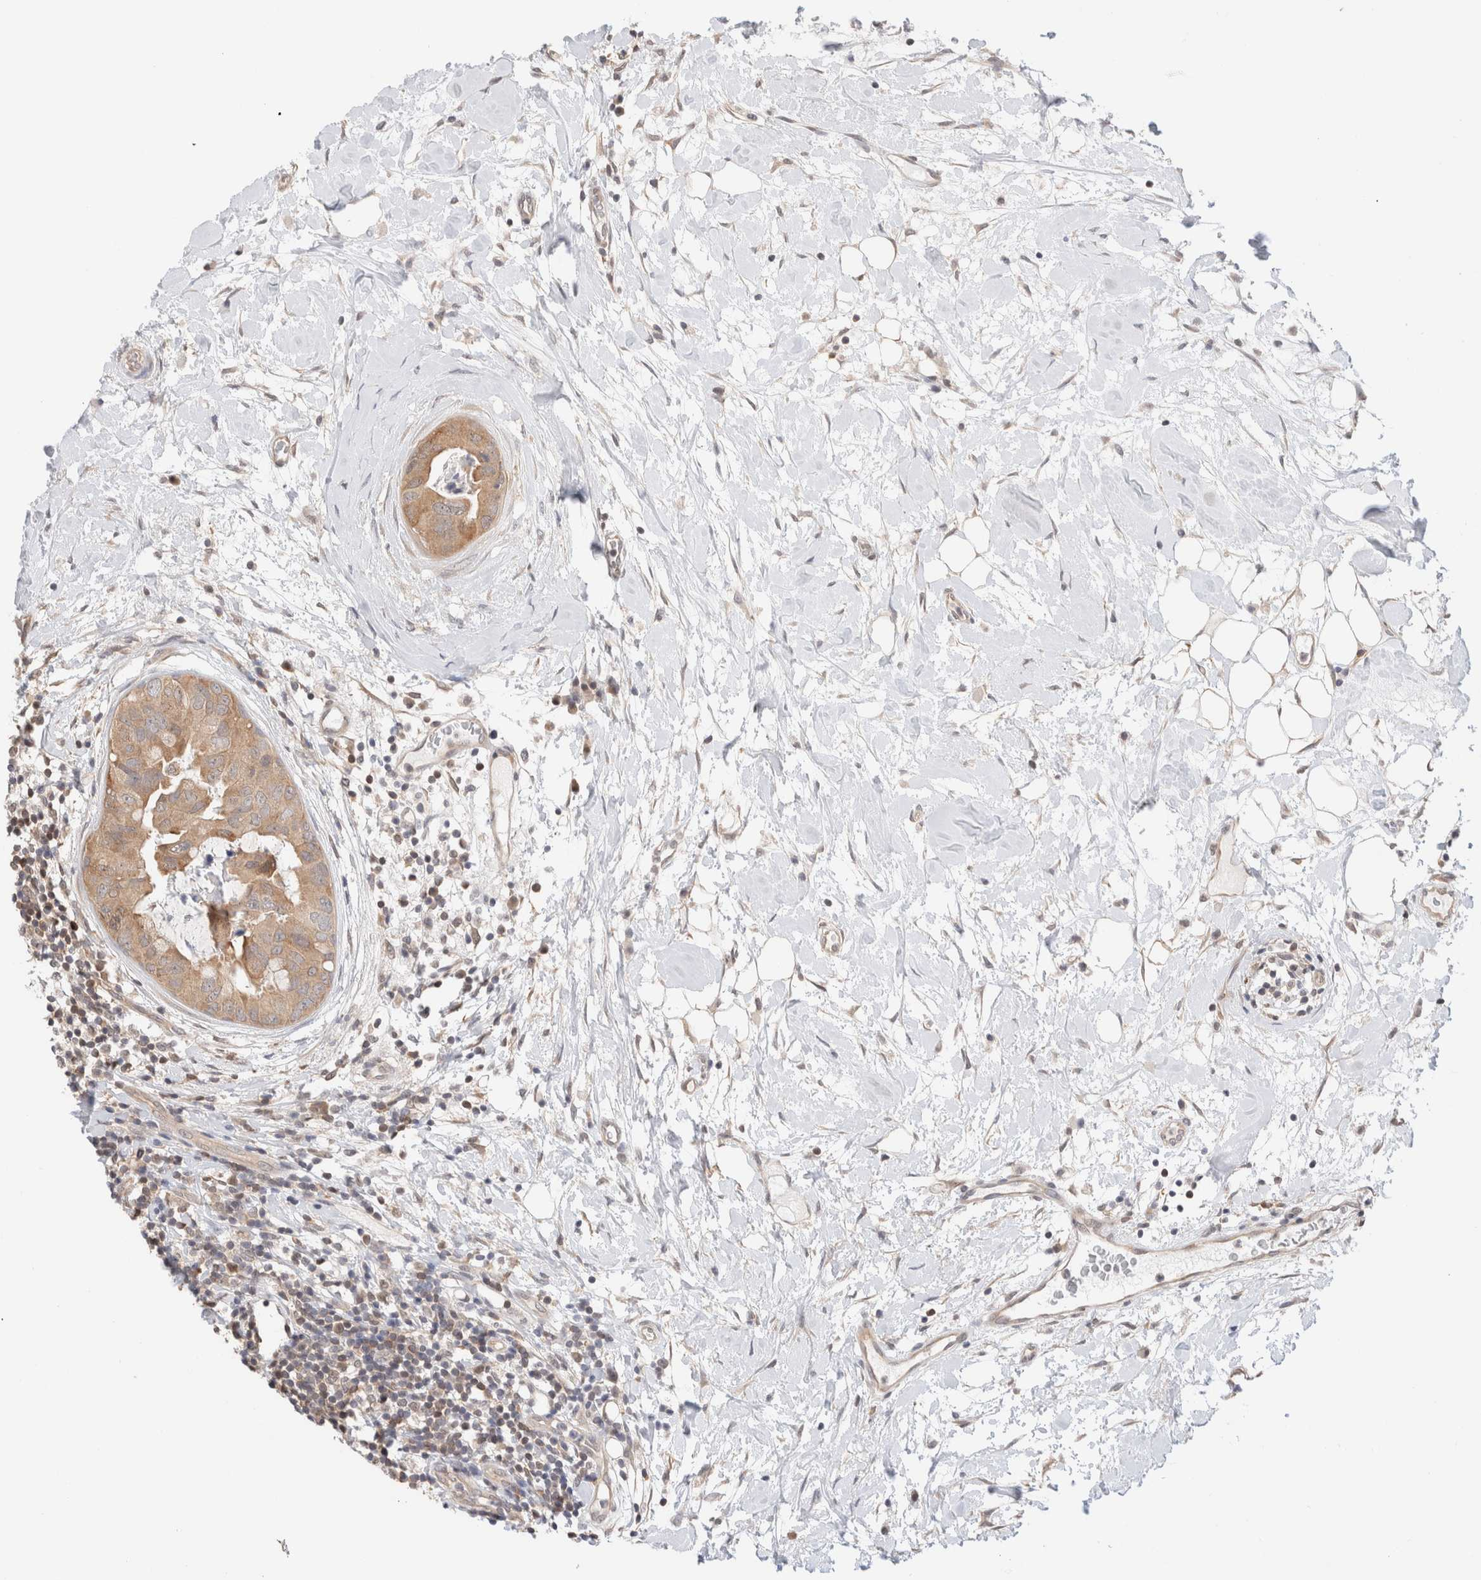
{"staining": {"intensity": "moderate", "quantity": ">75%", "location": "cytoplasmic/membranous"}, "tissue": "breast cancer", "cell_type": "Tumor cells", "image_type": "cancer", "snomed": [{"axis": "morphology", "description": "Duct carcinoma"}, {"axis": "topography", "description": "Breast"}], "caption": "IHC (DAB (3,3'-diaminobenzidine)) staining of human infiltrating ductal carcinoma (breast) reveals moderate cytoplasmic/membranous protein expression in approximately >75% of tumor cells.", "gene": "C17orf97", "patient": {"sex": "female", "age": 40}}